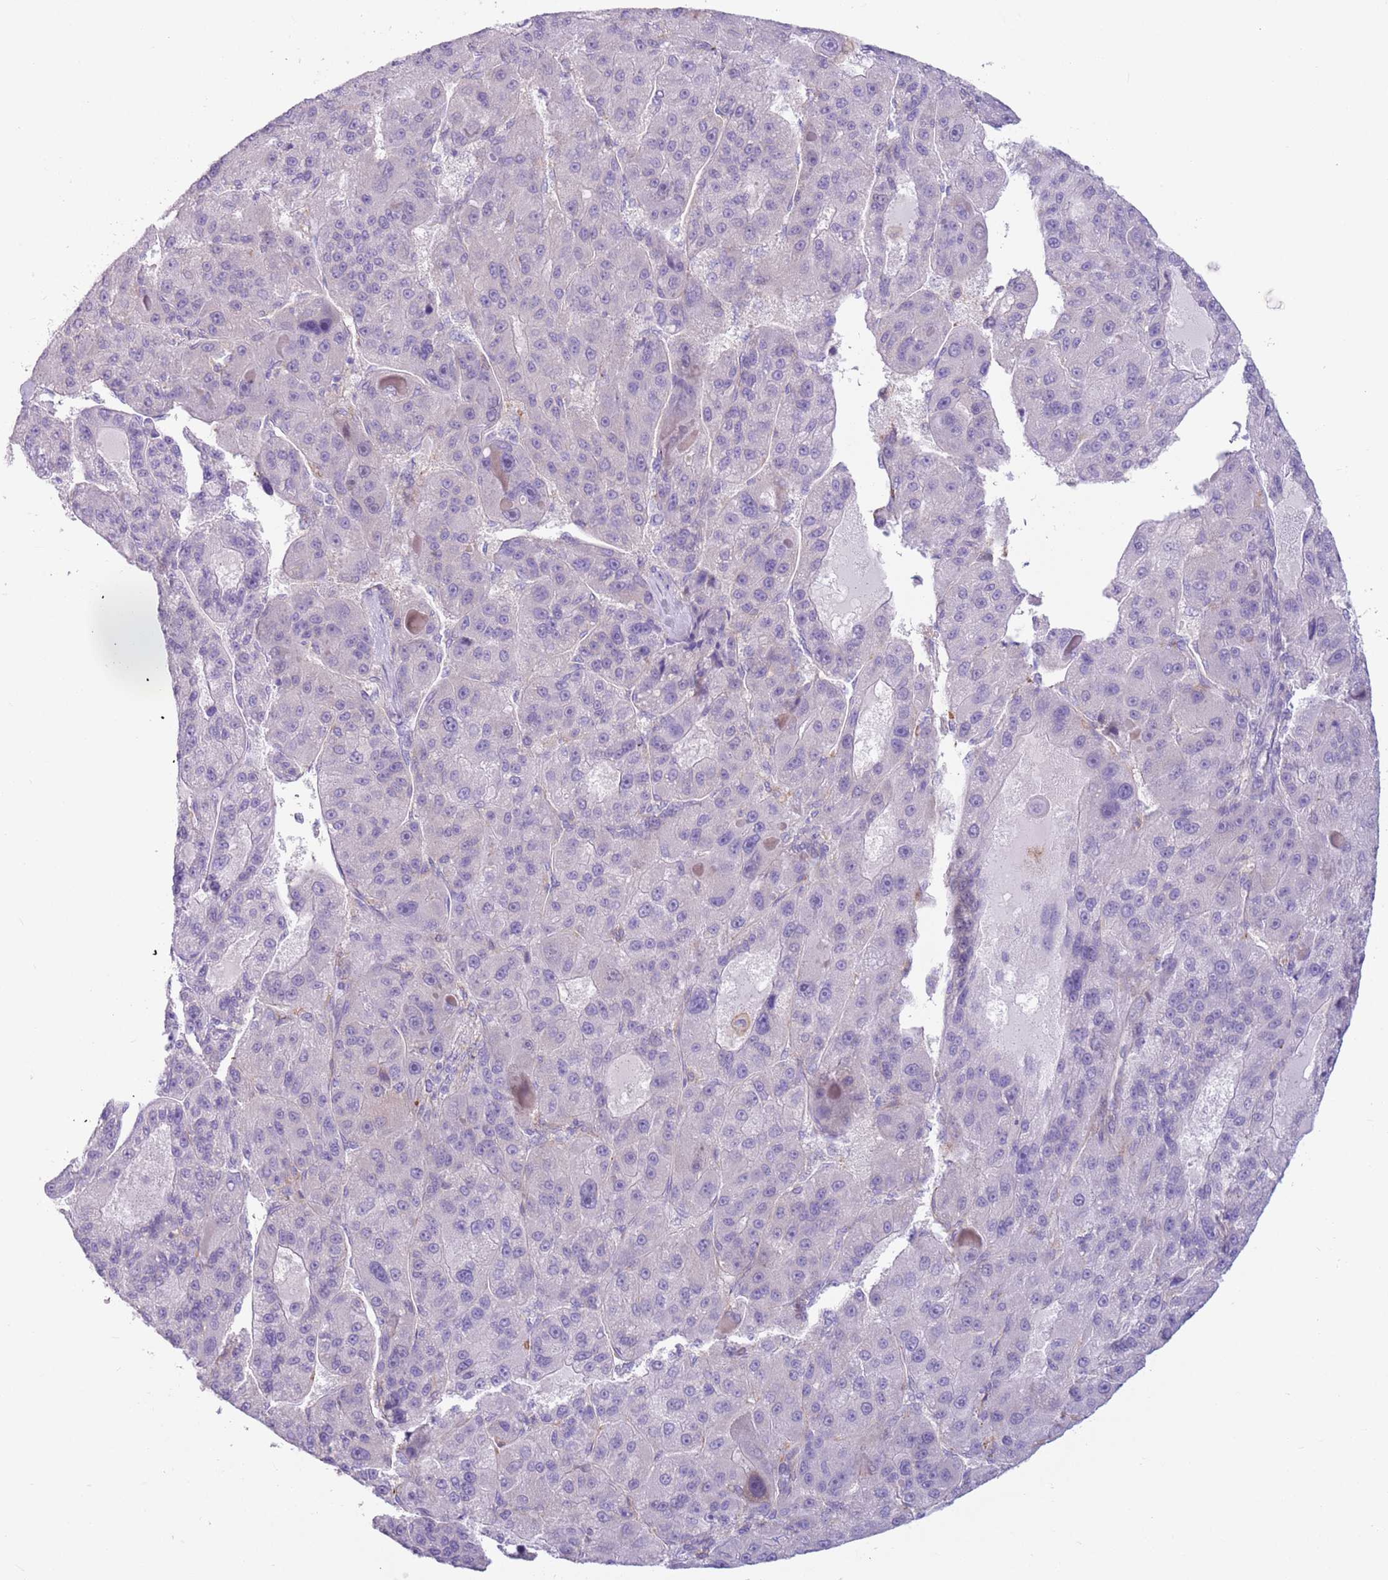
{"staining": {"intensity": "negative", "quantity": "none", "location": "none"}, "tissue": "liver cancer", "cell_type": "Tumor cells", "image_type": "cancer", "snomed": [{"axis": "morphology", "description": "Carcinoma, Hepatocellular, NOS"}, {"axis": "topography", "description": "Liver"}], "caption": "High power microscopy histopathology image of an immunohistochemistry (IHC) photomicrograph of liver cancer, revealing no significant expression in tumor cells.", "gene": "SNX6", "patient": {"sex": "male", "age": 76}}